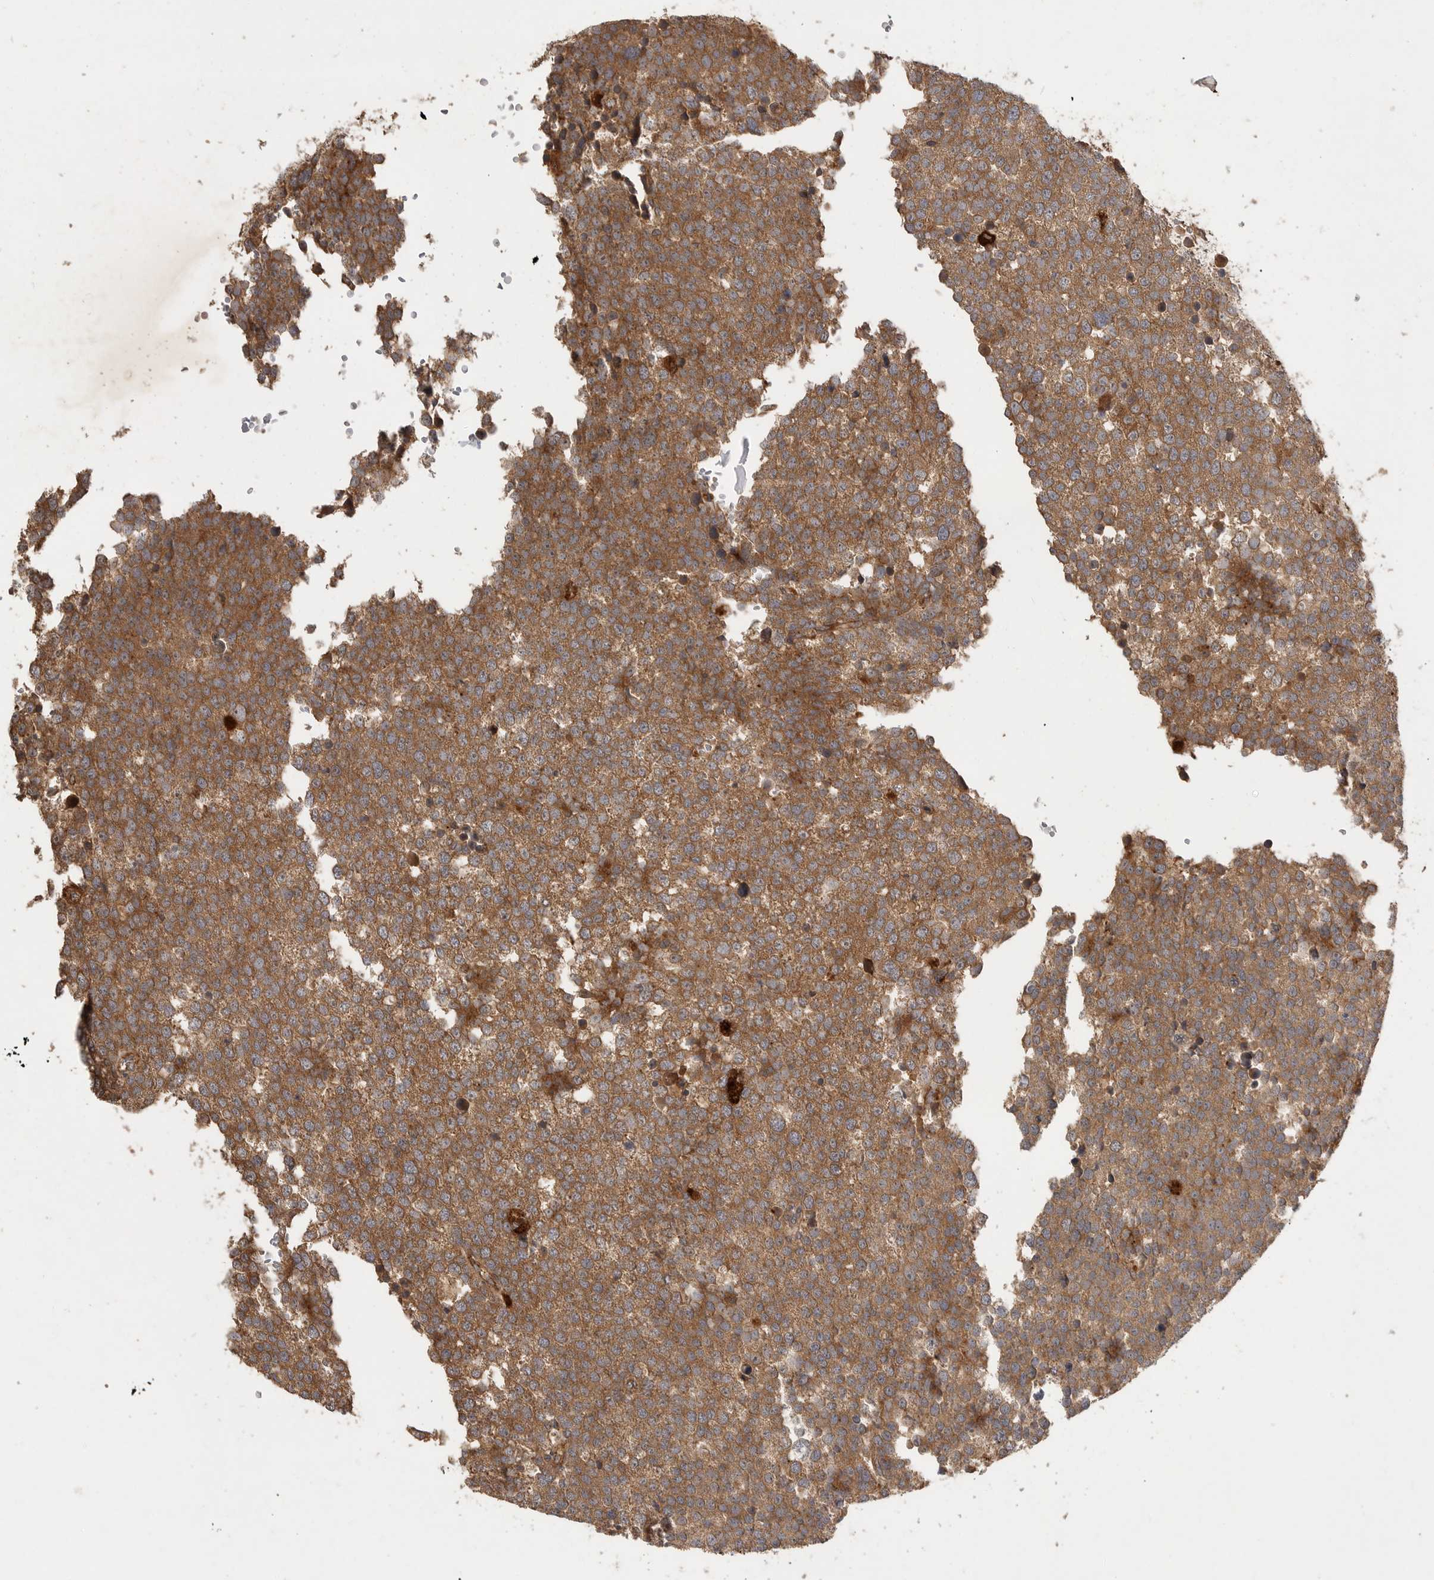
{"staining": {"intensity": "moderate", "quantity": ">75%", "location": "cytoplasmic/membranous"}, "tissue": "testis cancer", "cell_type": "Tumor cells", "image_type": "cancer", "snomed": [{"axis": "morphology", "description": "Seminoma, NOS"}, {"axis": "topography", "description": "Testis"}], "caption": "Immunohistochemistry (DAB) staining of seminoma (testis) demonstrates moderate cytoplasmic/membranous protein positivity in approximately >75% of tumor cells.", "gene": "ZNF232", "patient": {"sex": "male", "age": 71}}